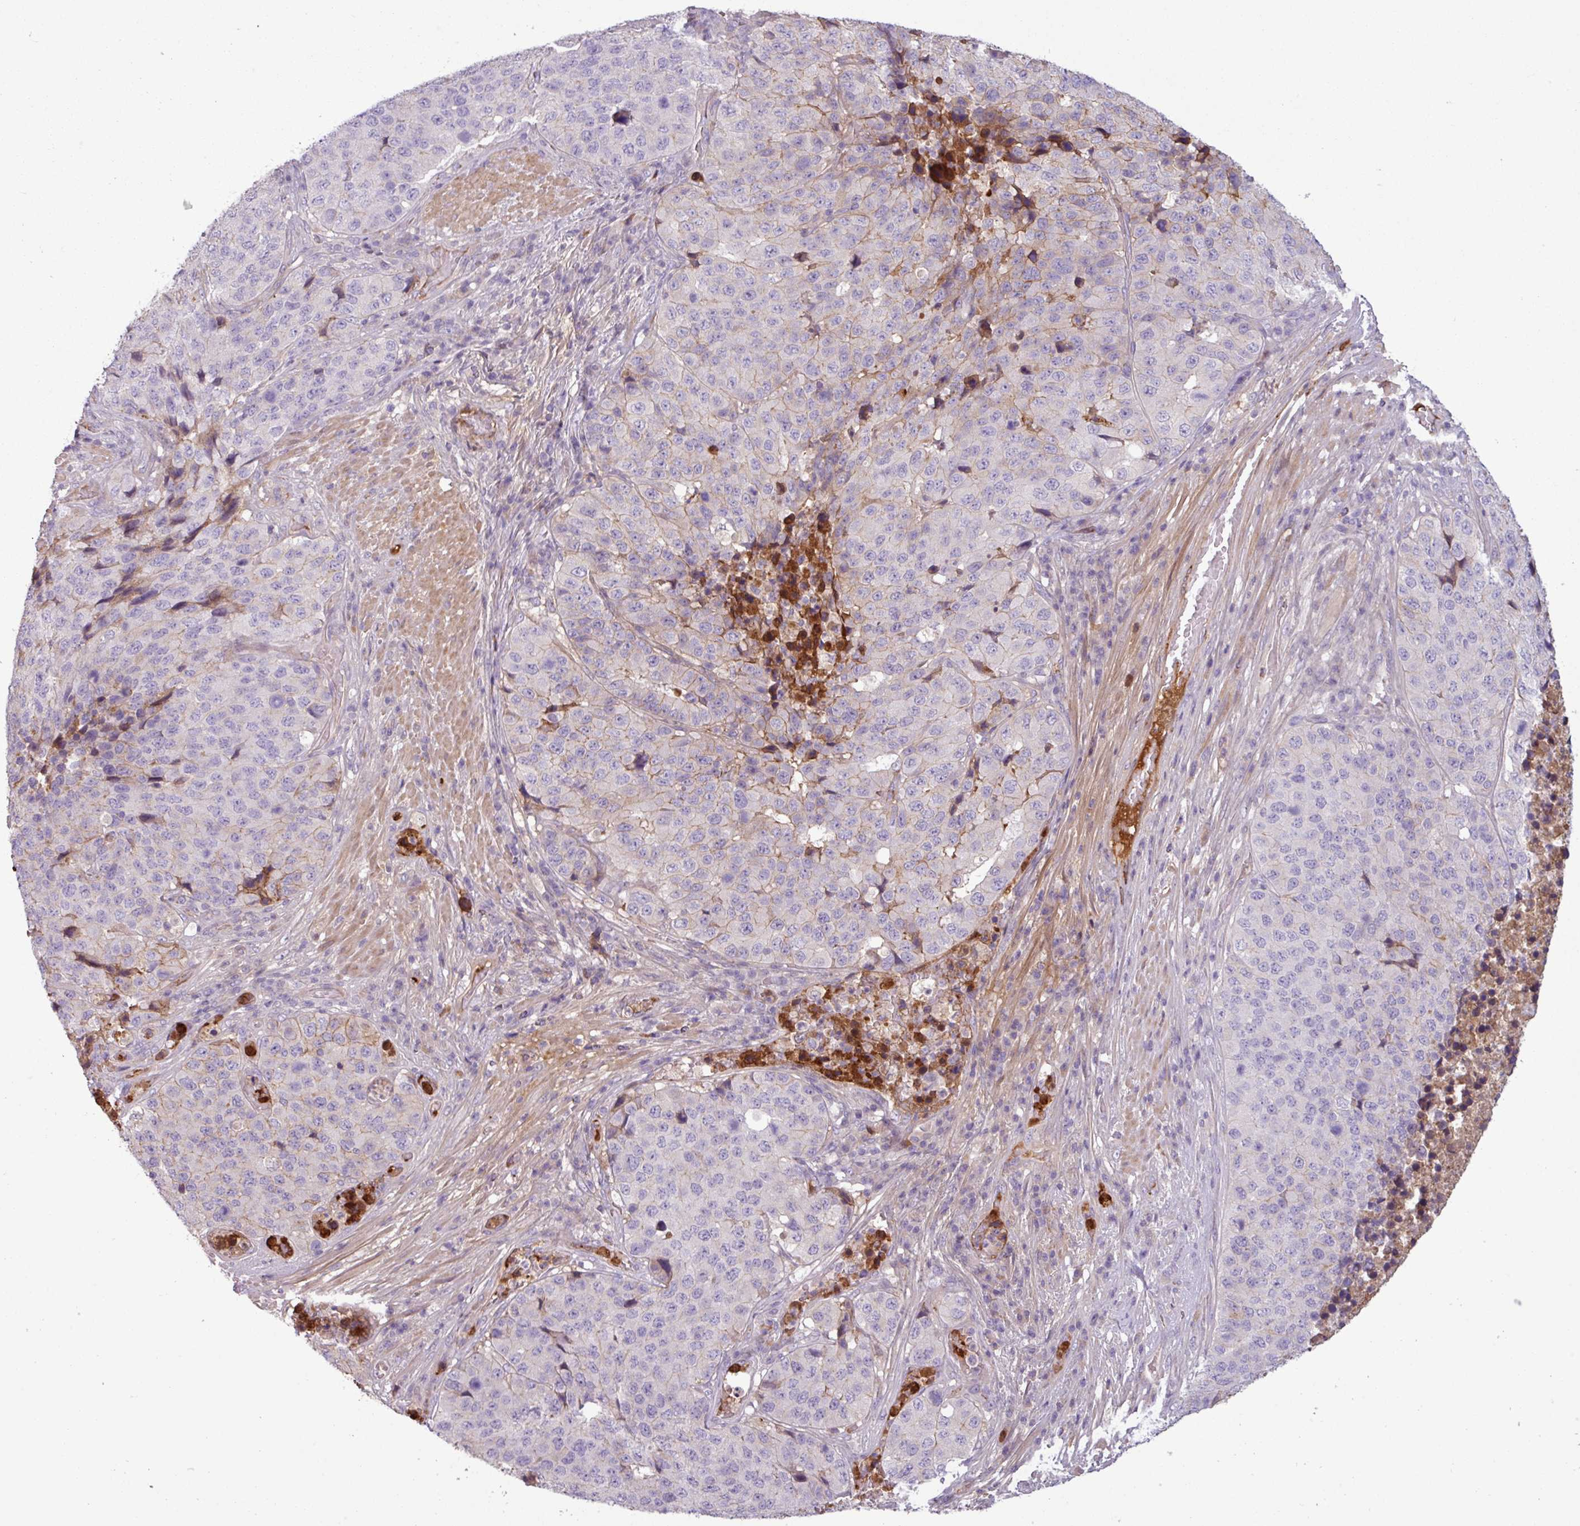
{"staining": {"intensity": "negative", "quantity": "none", "location": "none"}, "tissue": "stomach cancer", "cell_type": "Tumor cells", "image_type": "cancer", "snomed": [{"axis": "morphology", "description": "Adenocarcinoma, NOS"}, {"axis": "topography", "description": "Stomach"}], "caption": "Tumor cells show no significant protein positivity in stomach adenocarcinoma. Nuclei are stained in blue.", "gene": "C4B", "patient": {"sex": "male", "age": 71}}